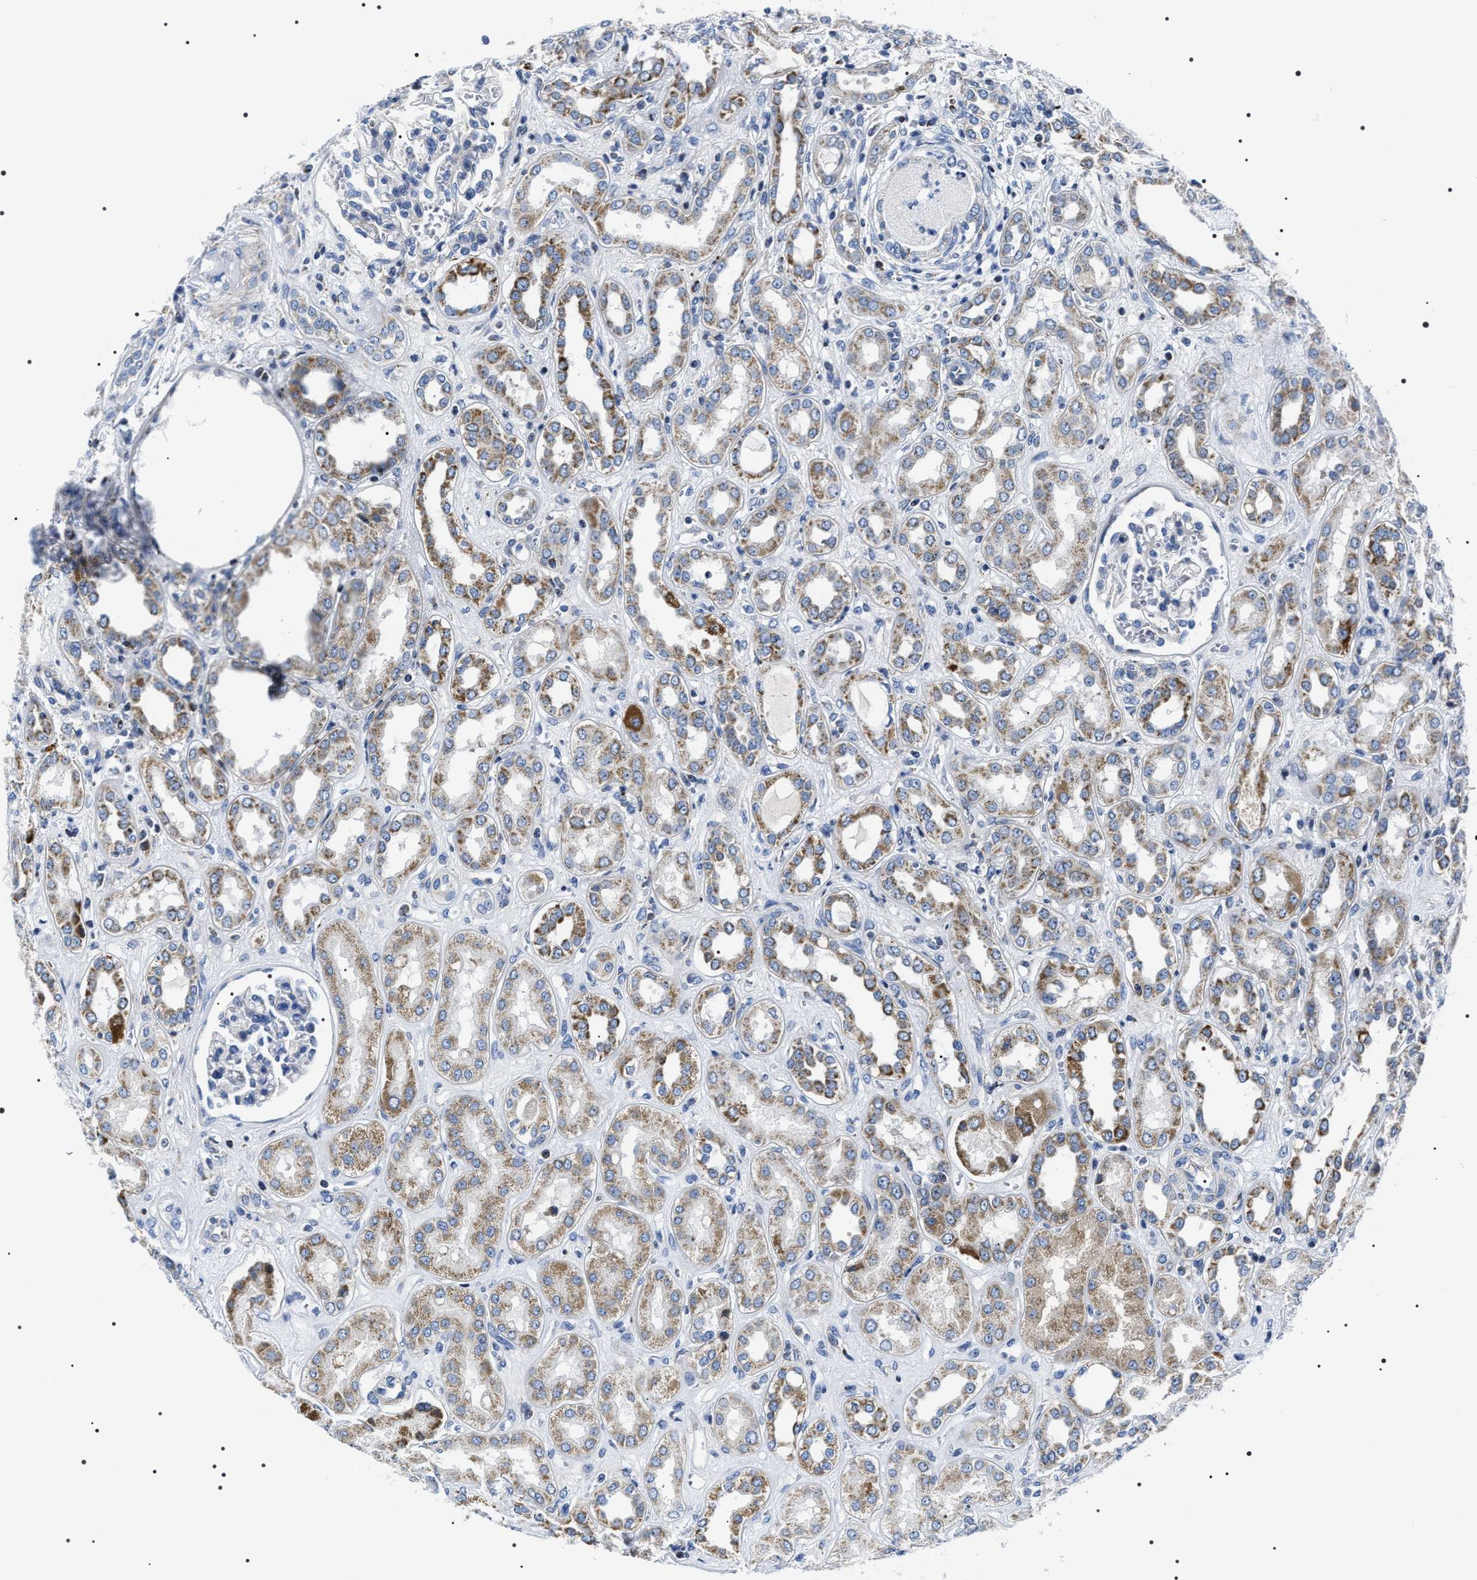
{"staining": {"intensity": "negative", "quantity": "none", "location": "none"}, "tissue": "kidney", "cell_type": "Cells in glomeruli", "image_type": "normal", "snomed": [{"axis": "morphology", "description": "Normal tissue, NOS"}, {"axis": "topography", "description": "Kidney"}], "caption": "Immunohistochemistry photomicrograph of normal human kidney stained for a protein (brown), which demonstrates no staining in cells in glomeruli. (Immunohistochemistry (ihc), brightfield microscopy, high magnification).", "gene": "NTMT1", "patient": {"sex": "male", "age": 59}}